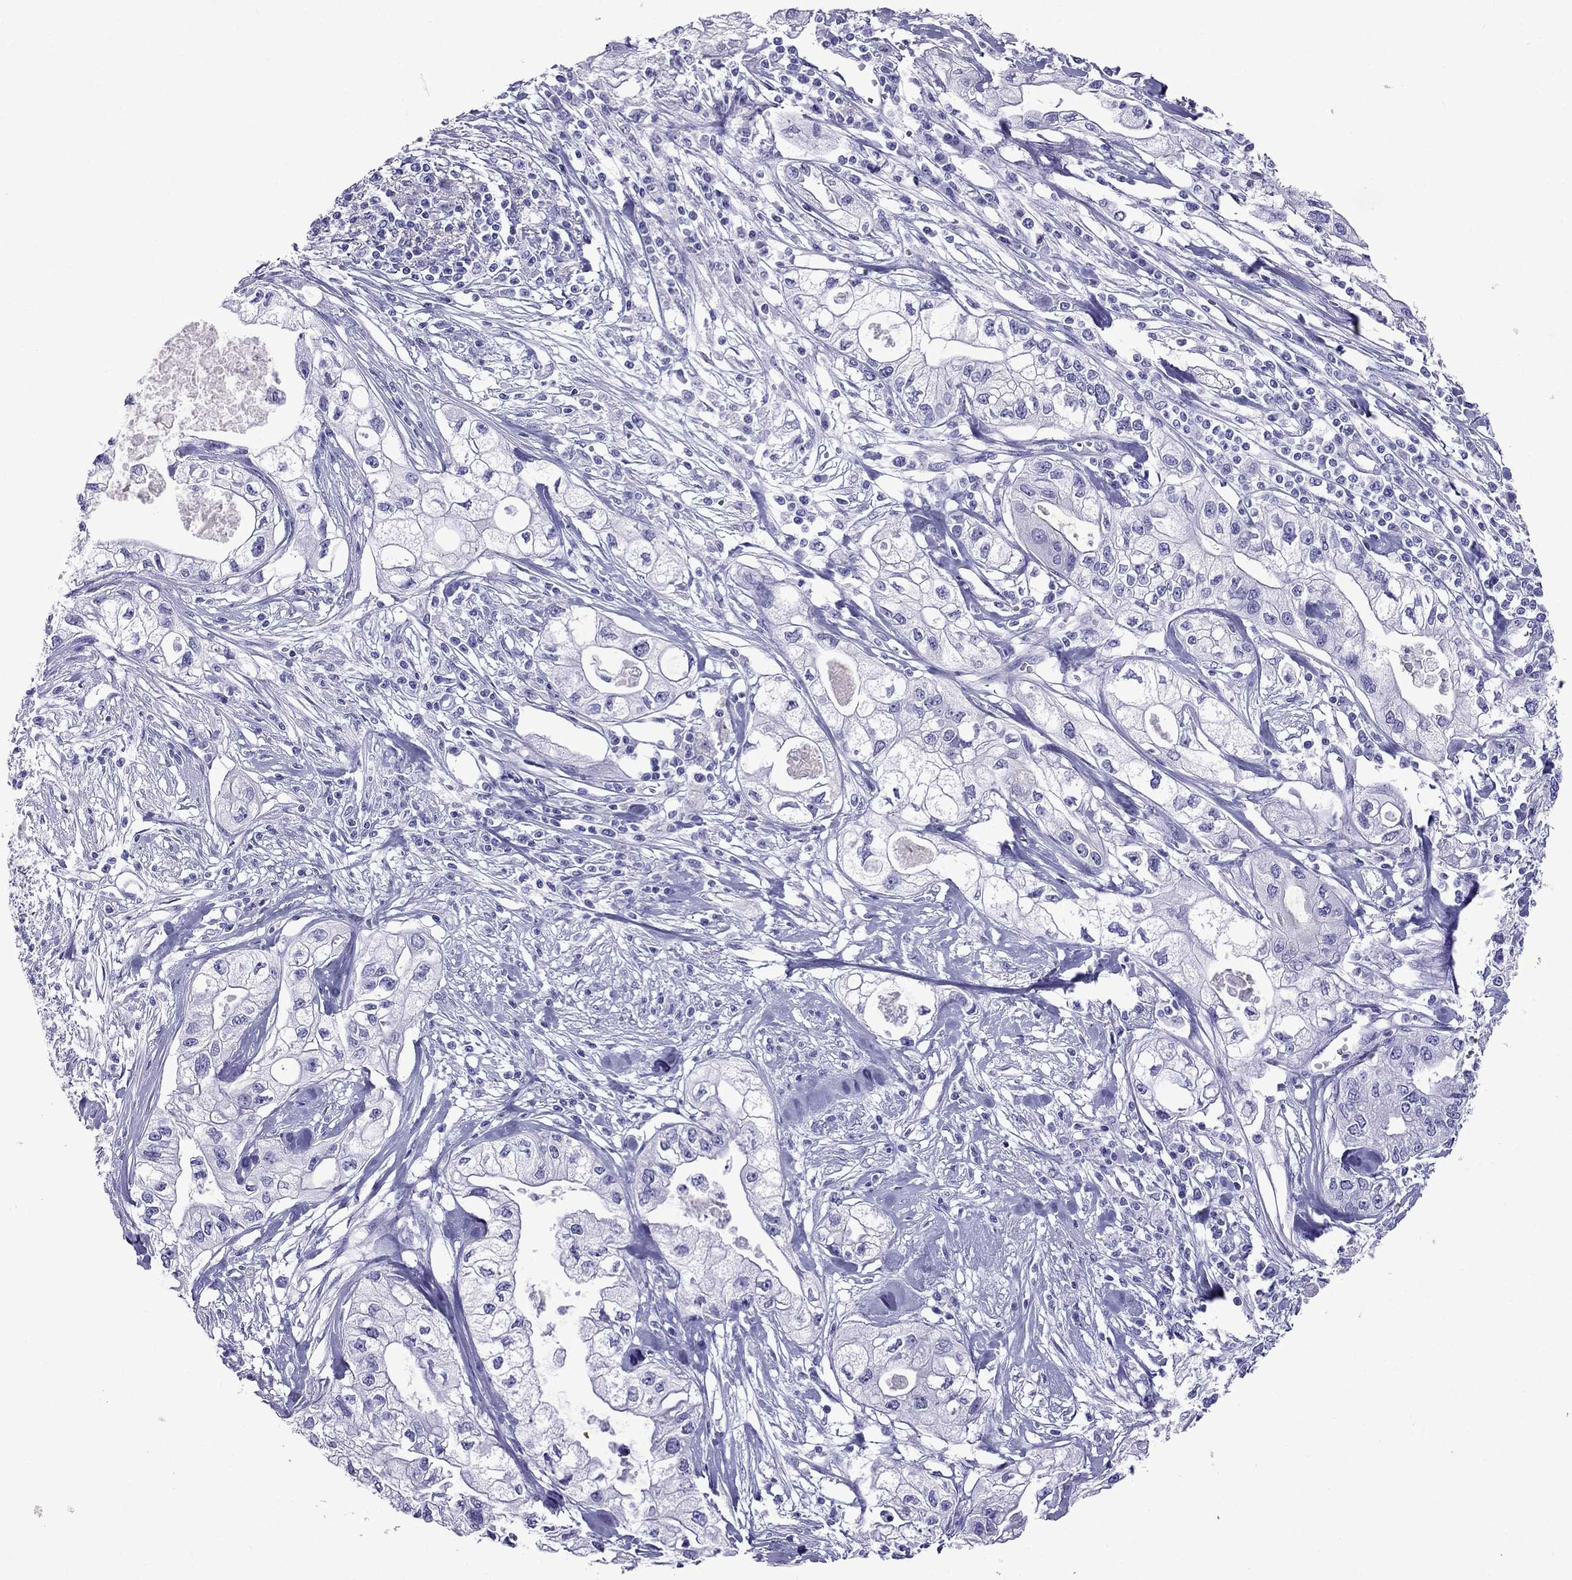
{"staining": {"intensity": "negative", "quantity": "none", "location": "none"}, "tissue": "pancreatic cancer", "cell_type": "Tumor cells", "image_type": "cancer", "snomed": [{"axis": "morphology", "description": "Adenocarcinoma, NOS"}, {"axis": "topography", "description": "Pancreas"}], "caption": "IHC of human pancreatic adenocarcinoma reveals no expression in tumor cells. The staining is performed using DAB (3,3'-diaminobenzidine) brown chromogen with nuclei counter-stained in using hematoxylin.", "gene": "CRYBA1", "patient": {"sex": "male", "age": 70}}